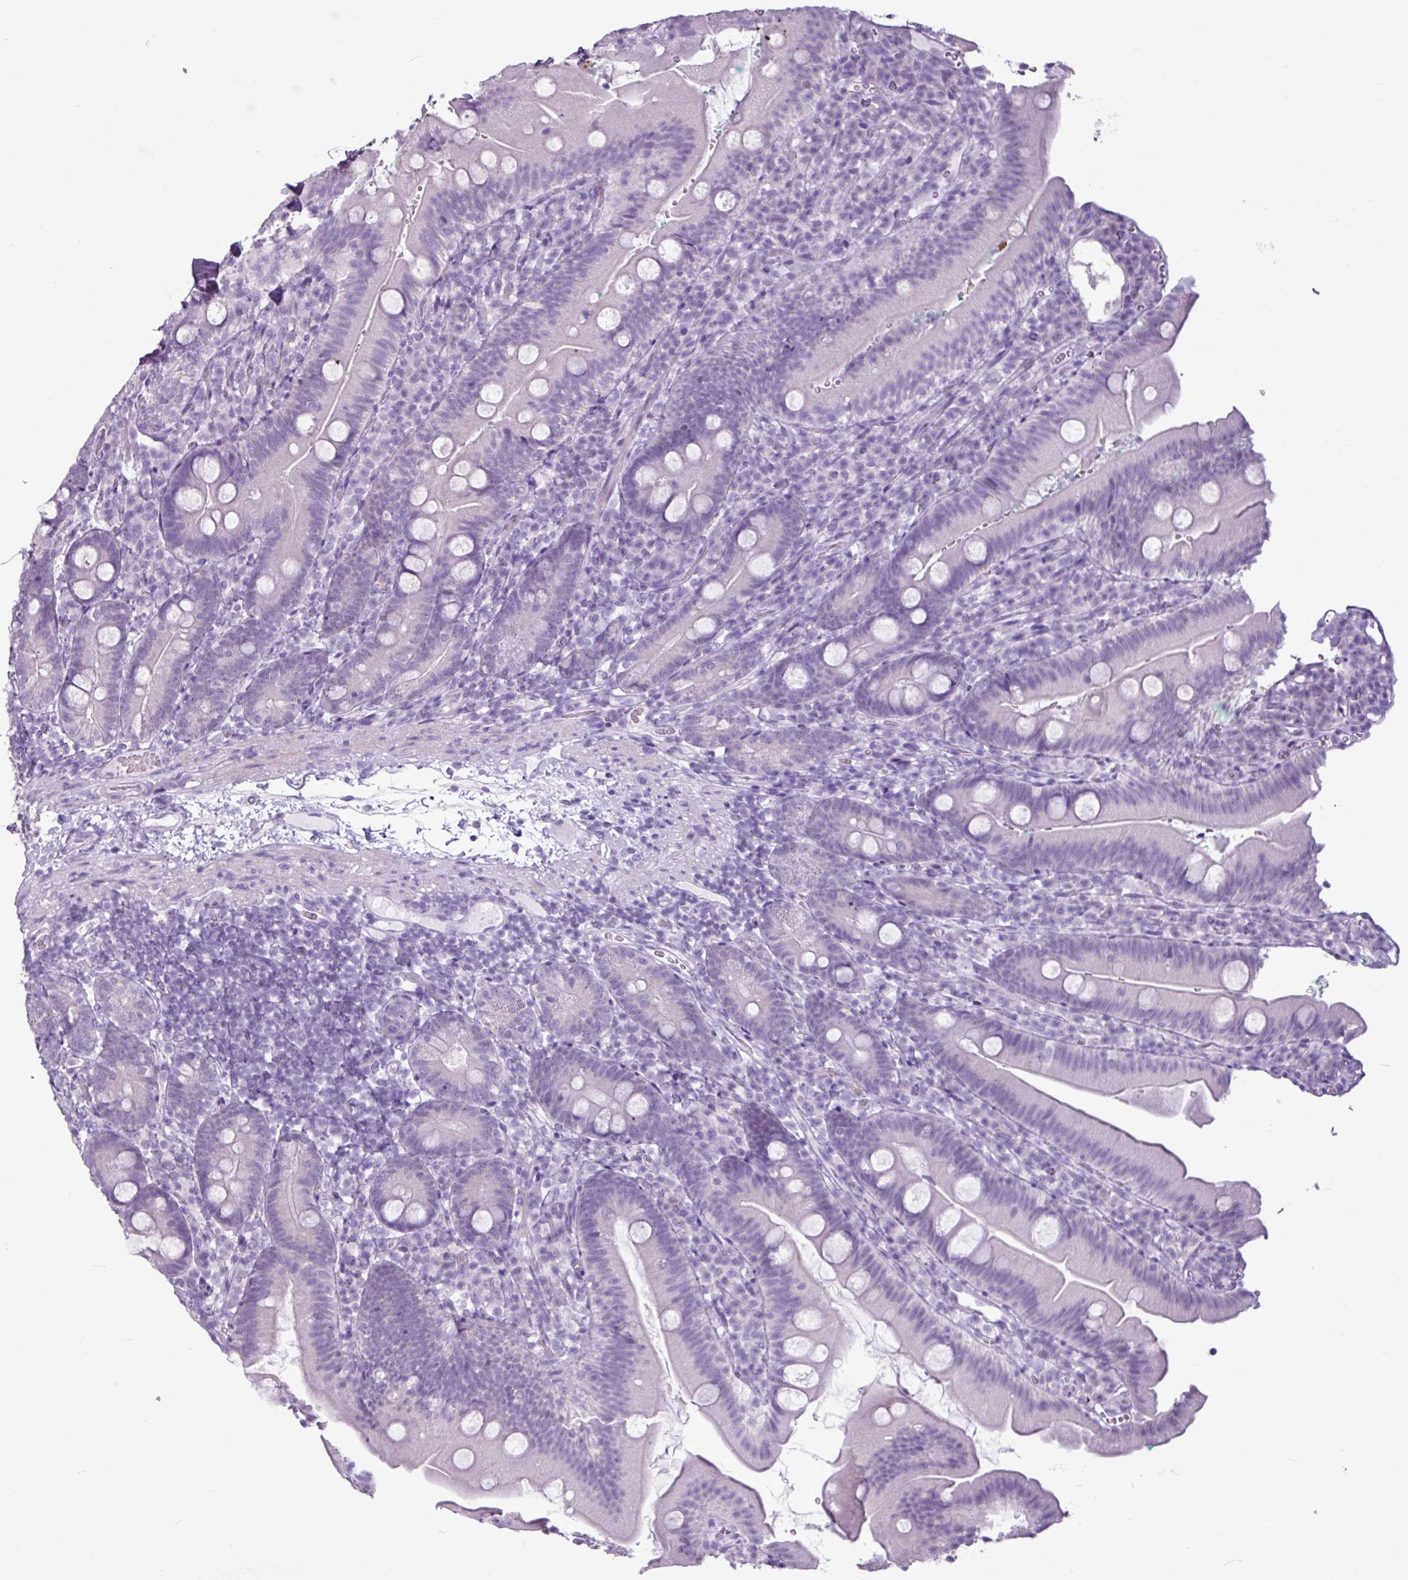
{"staining": {"intensity": "negative", "quantity": "none", "location": "none"}, "tissue": "duodenum", "cell_type": "Glandular cells", "image_type": "normal", "snomed": [{"axis": "morphology", "description": "Normal tissue, NOS"}, {"axis": "topography", "description": "Duodenum"}], "caption": "The immunohistochemistry (IHC) image has no significant expression in glandular cells of duodenum.", "gene": "AMY2A", "patient": {"sex": "female", "age": 67}}